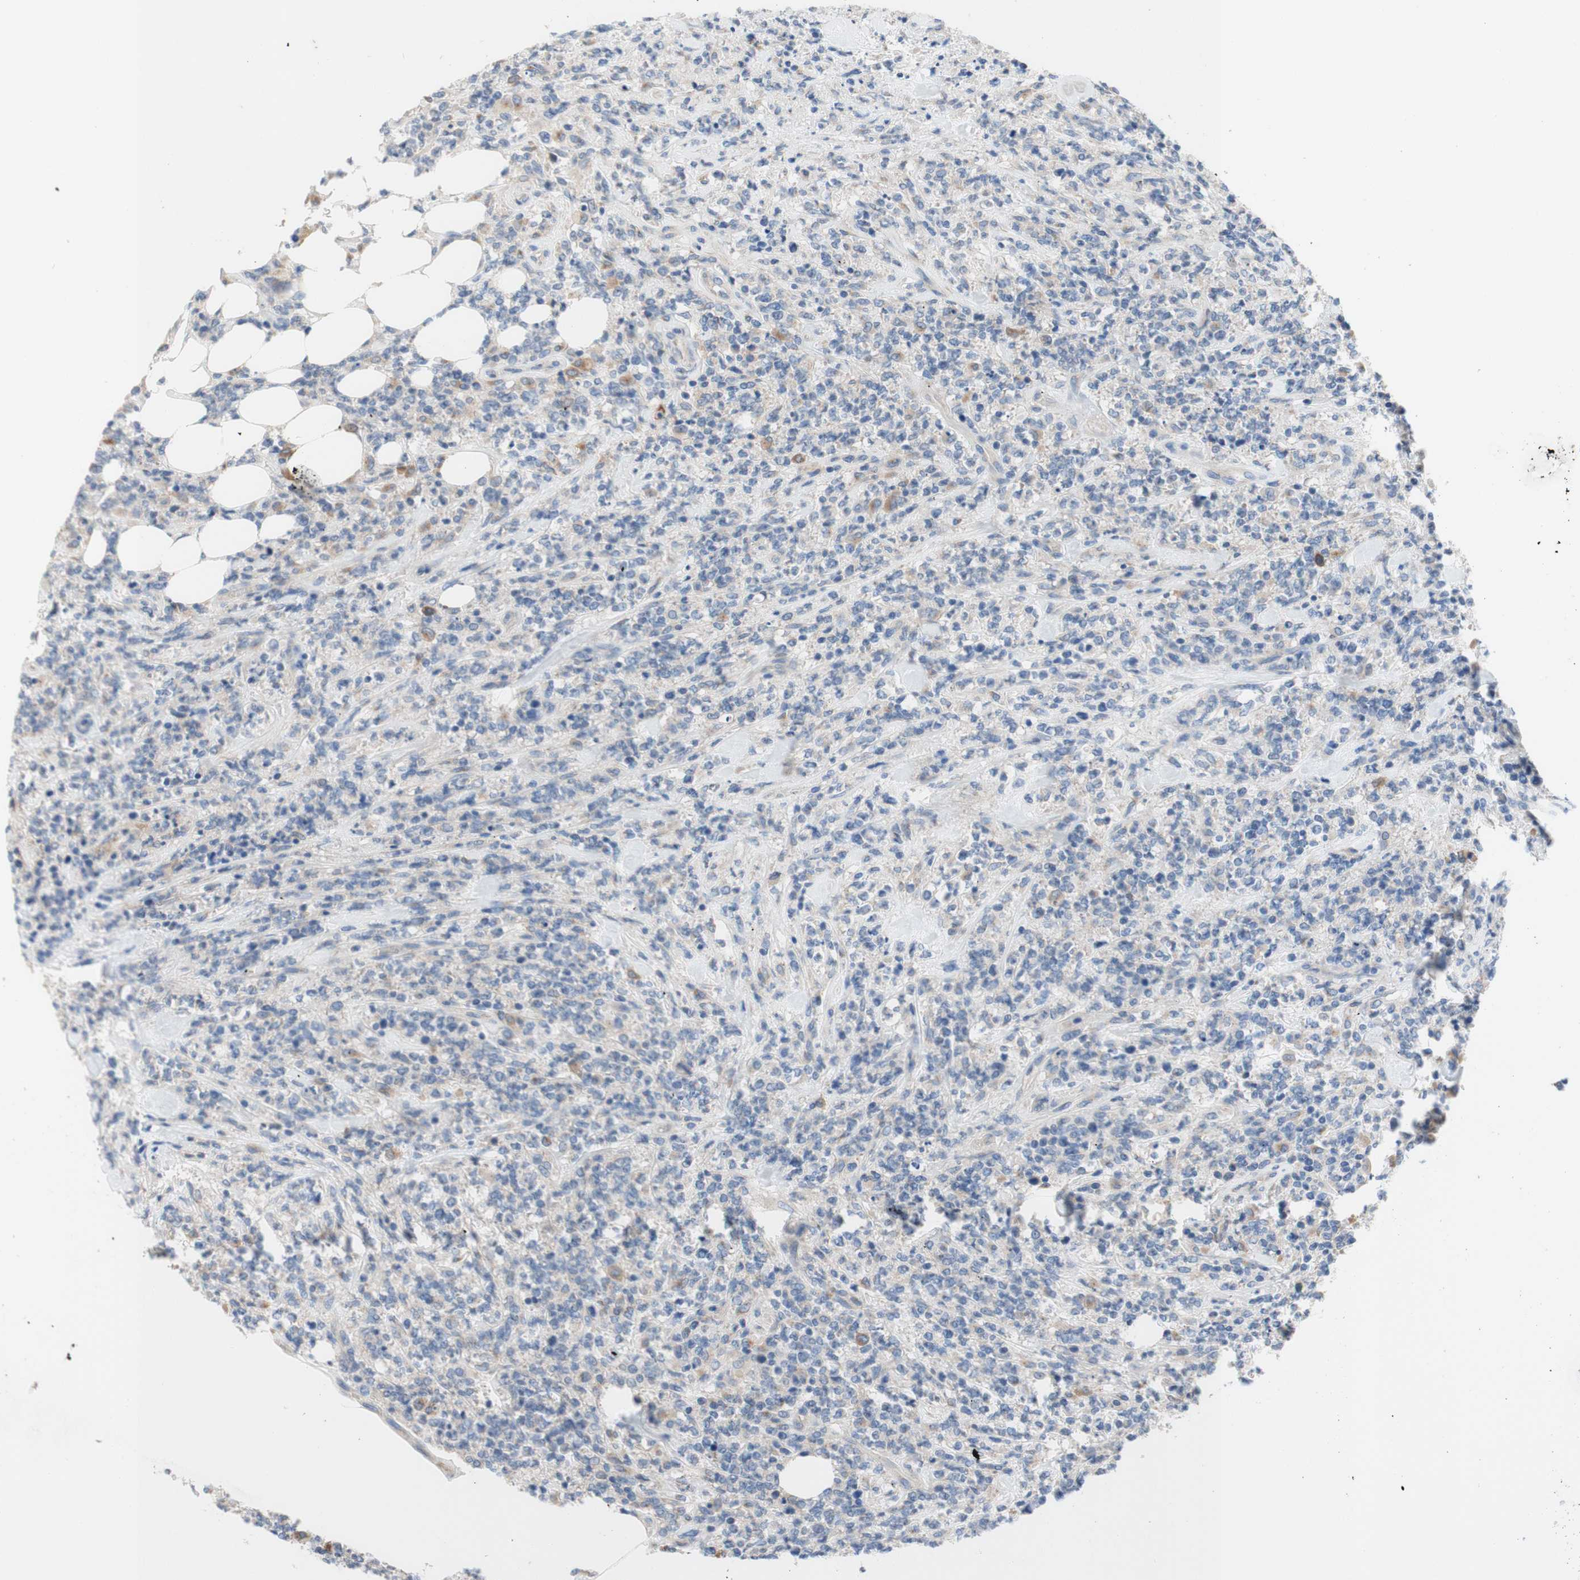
{"staining": {"intensity": "moderate", "quantity": "<25%", "location": "cytoplasmic/membranous"}, "tissue": "lymphoma", "cell_type": "Tumor cells", "image_type": "cancer", "snomed": [{"axis": "morphology", "description": "Malignant lymphoma, non-Hodgkin's type, High grade"}, {"axis": "topography", "description": "Soft tissue"}], "caption": "A histopathology image of human lymphoma stained for a protein reveals moderate cytoplasmic/membranous brown staining in tumor cells.", "gene": "F3", "patient": {"sex": "male", "age": 18}}